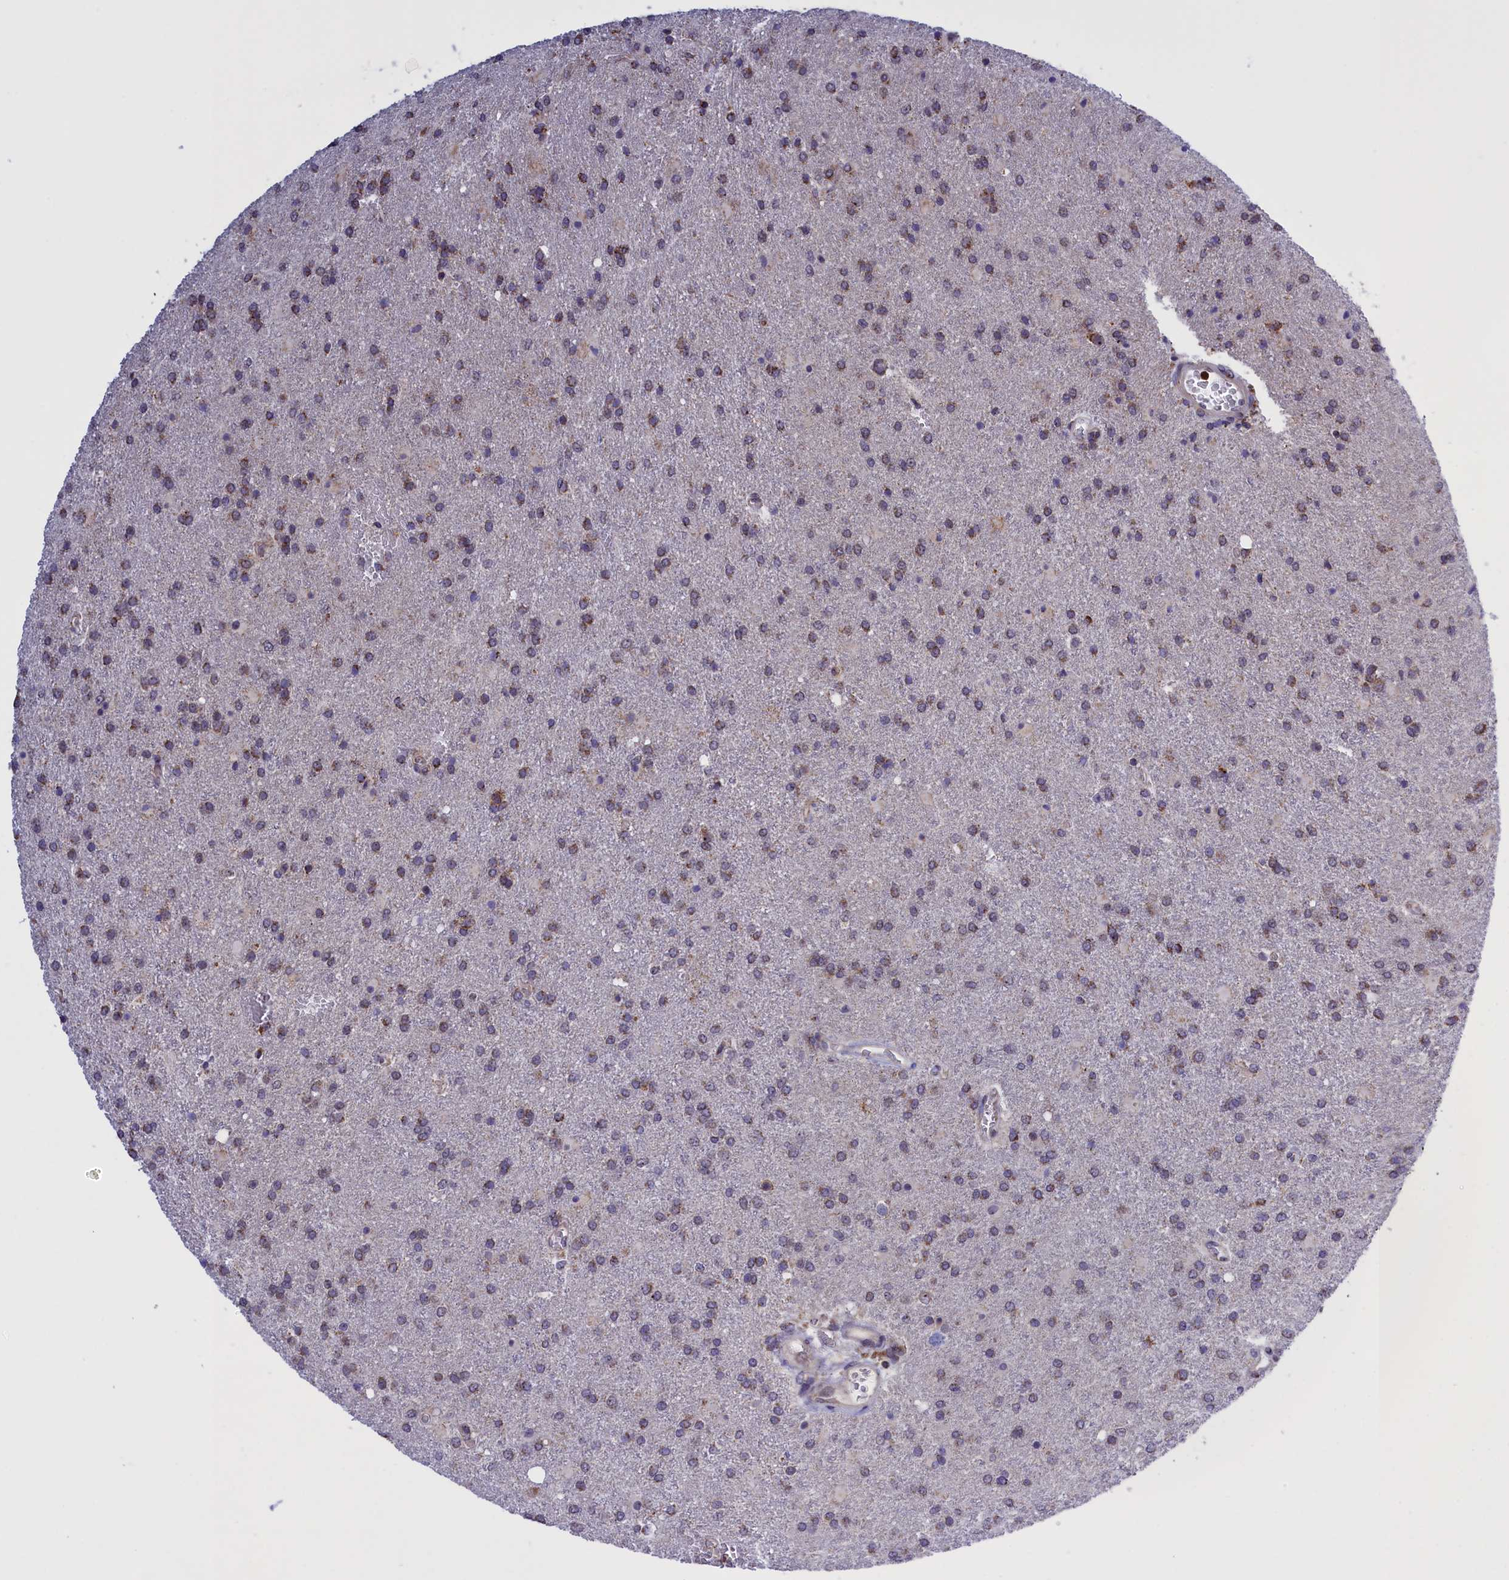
{"staining": {"intensity": "moderate", "quantity": "25%-75%", "location": "cytoplasmic/membranous"}, "tissue": "glioma", "cell_type": "Tumor cells", "image_type": "cancer", "snomed": [{"axis": "morphology", "description": "Glioma, malignant, High grade"}, {"axis": "topography", "description": "Brain"}], "caption": "Protein staining of high-grade glioma (malignant) tissue displays moderate cytoplasmic/membranous positivity in about 25%-75% of tumor cells.", "gene": "MPND", "patient": {"sex": "female", "age": 74}}